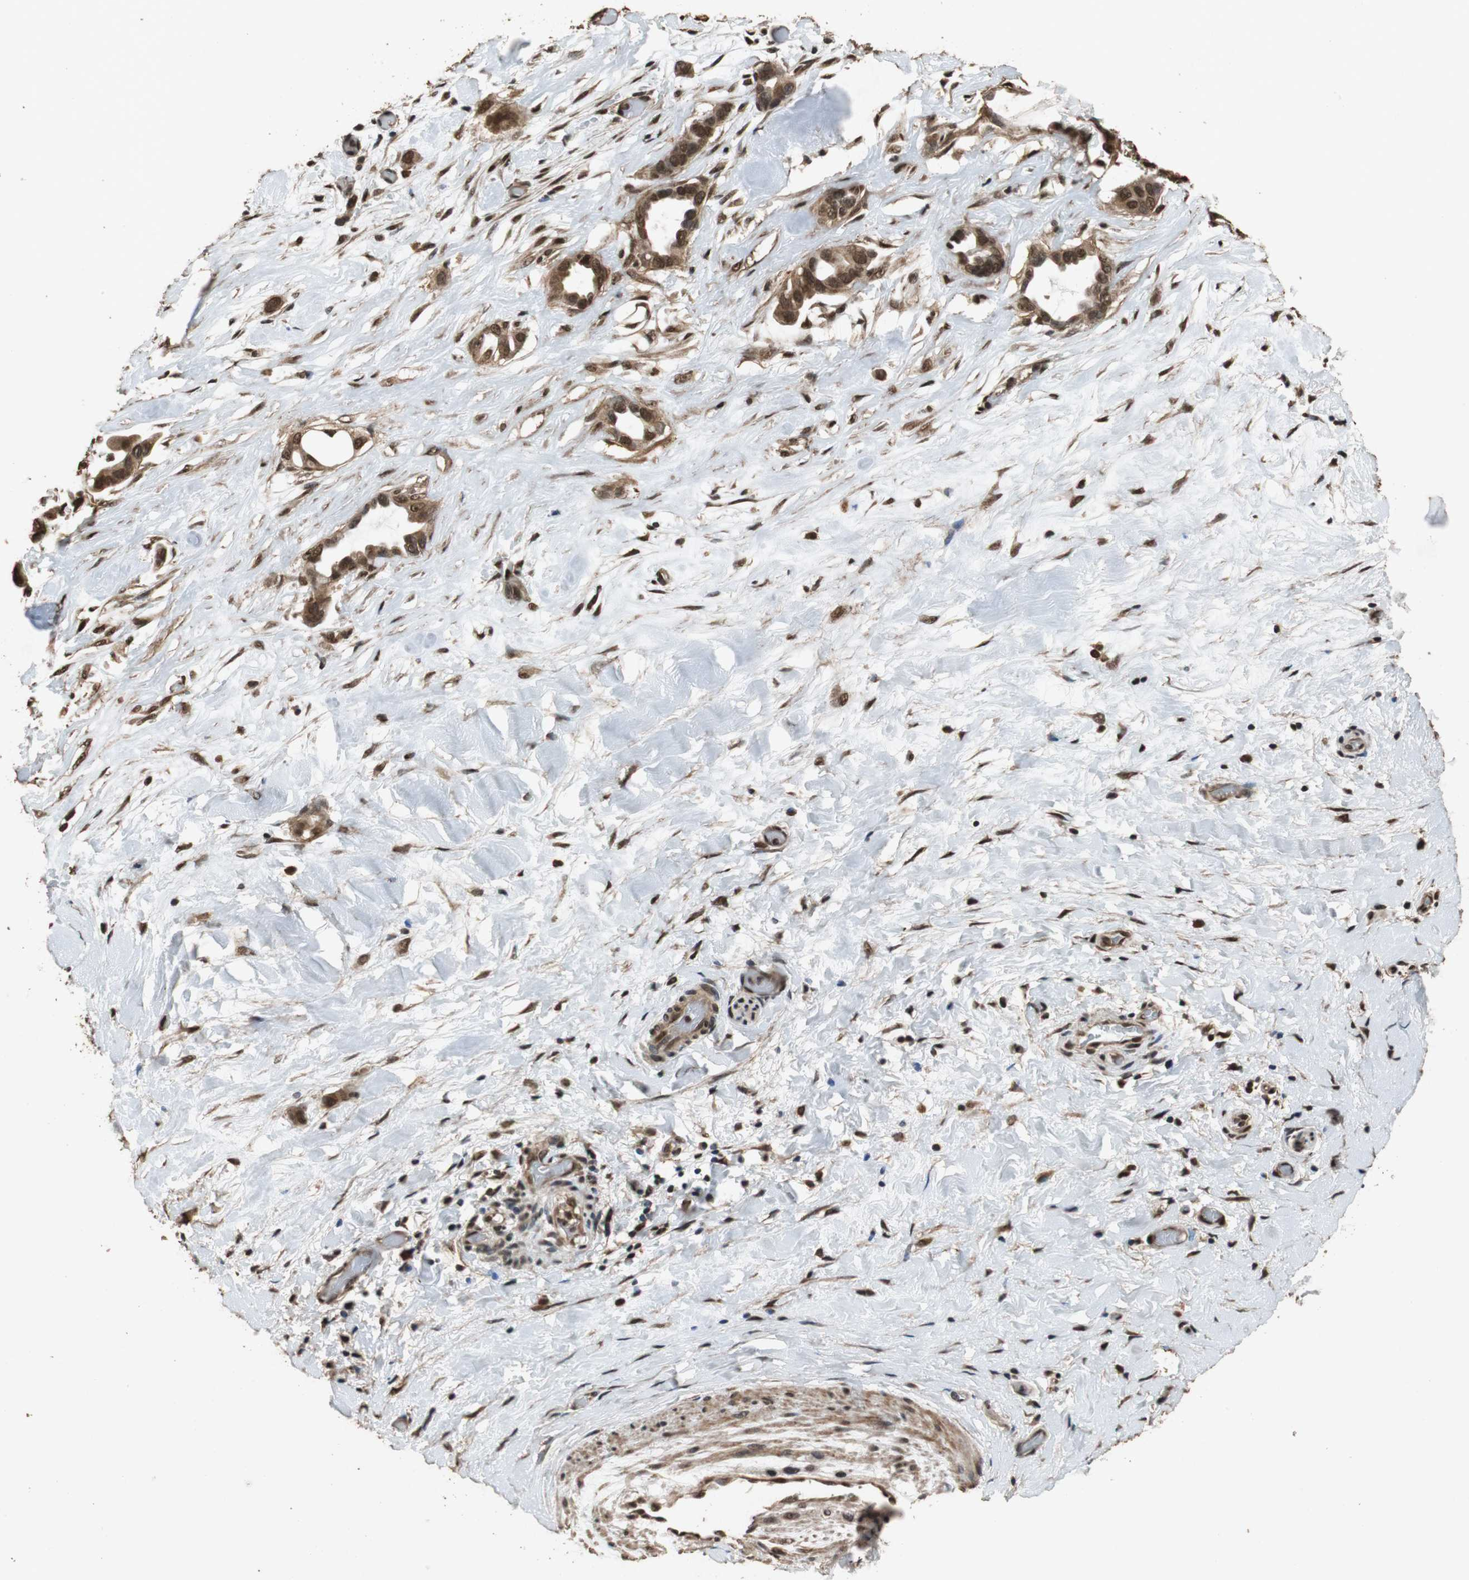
{"staining": {"intensity": "strong", "quantity": ">75%", "location": "cytoplasmic/membranous,nuclear"}, "tissue": "liver cancer", "cell_type": "Tumor cells", "image_type": "cancer", "snomed": [{"axis": "morphology", "description": "Cholangiocarcinoma"}, {"axis": "topography", "description": "Liver"}], "caption": "This photomicrograph reveals immunohistochemistry staining of human liver cancer (cholangiocarcinoma), with high strong cytoplasmic/membranous and nuclear positivity in about >75% of tumor cells.", "gene": "ZNF18", "patient": {"sex": "female", "age": 65}}